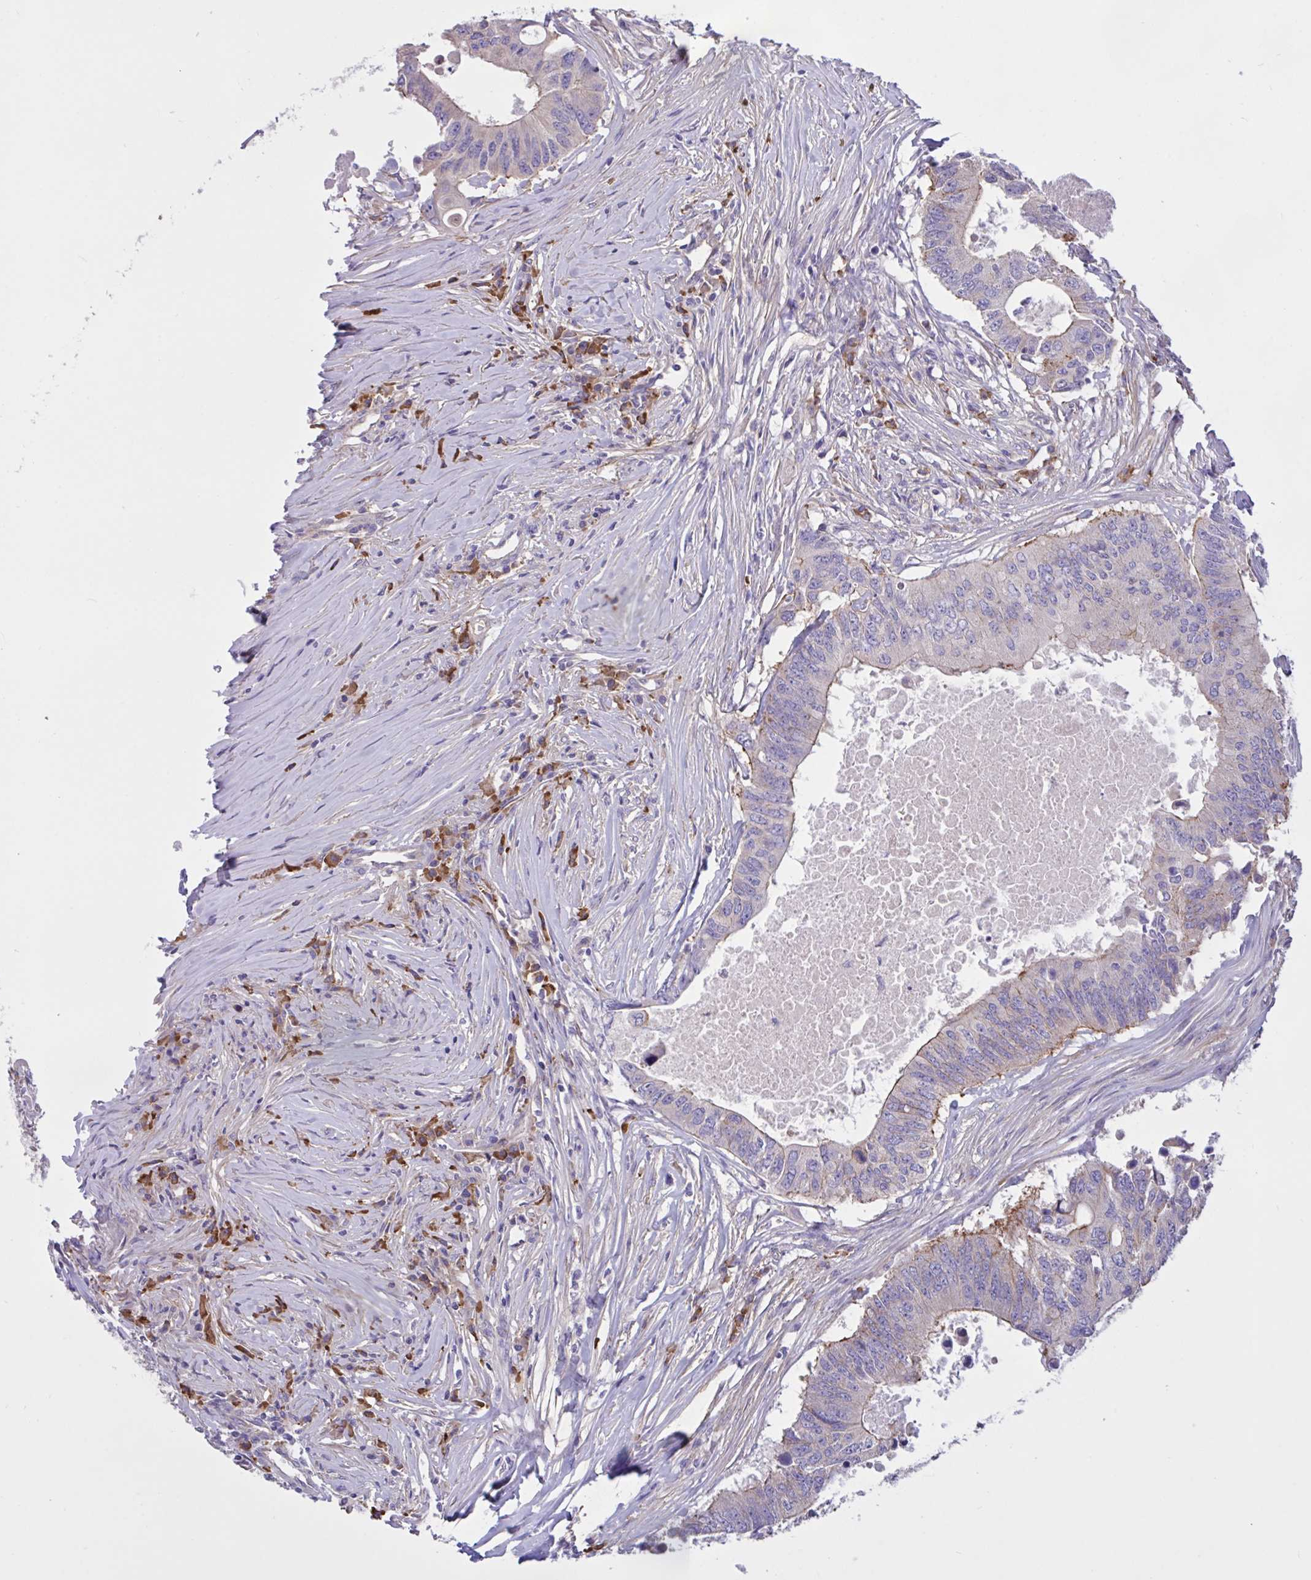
{"staining": {"intensity": "weak", "quantity": "<25%", "location": "cytoplasmic/membranous"}, "tissue": "colorectal cancer", "cell_type": "Tumor cells", "image_type": "cancer", "snomed": [{"axis": "morphology", "description": "Adenocarcinoma, NOS"}, {"axis": "topography", "description": "Colon"}], "caption": "High power microscopy image of an immunohistochemistry (IHC) image of colorectal cancer, revealing no significant positivity in tumor cells.", "gene": "SLC66A1", "patient": {"sex": "male", "age": 71}}